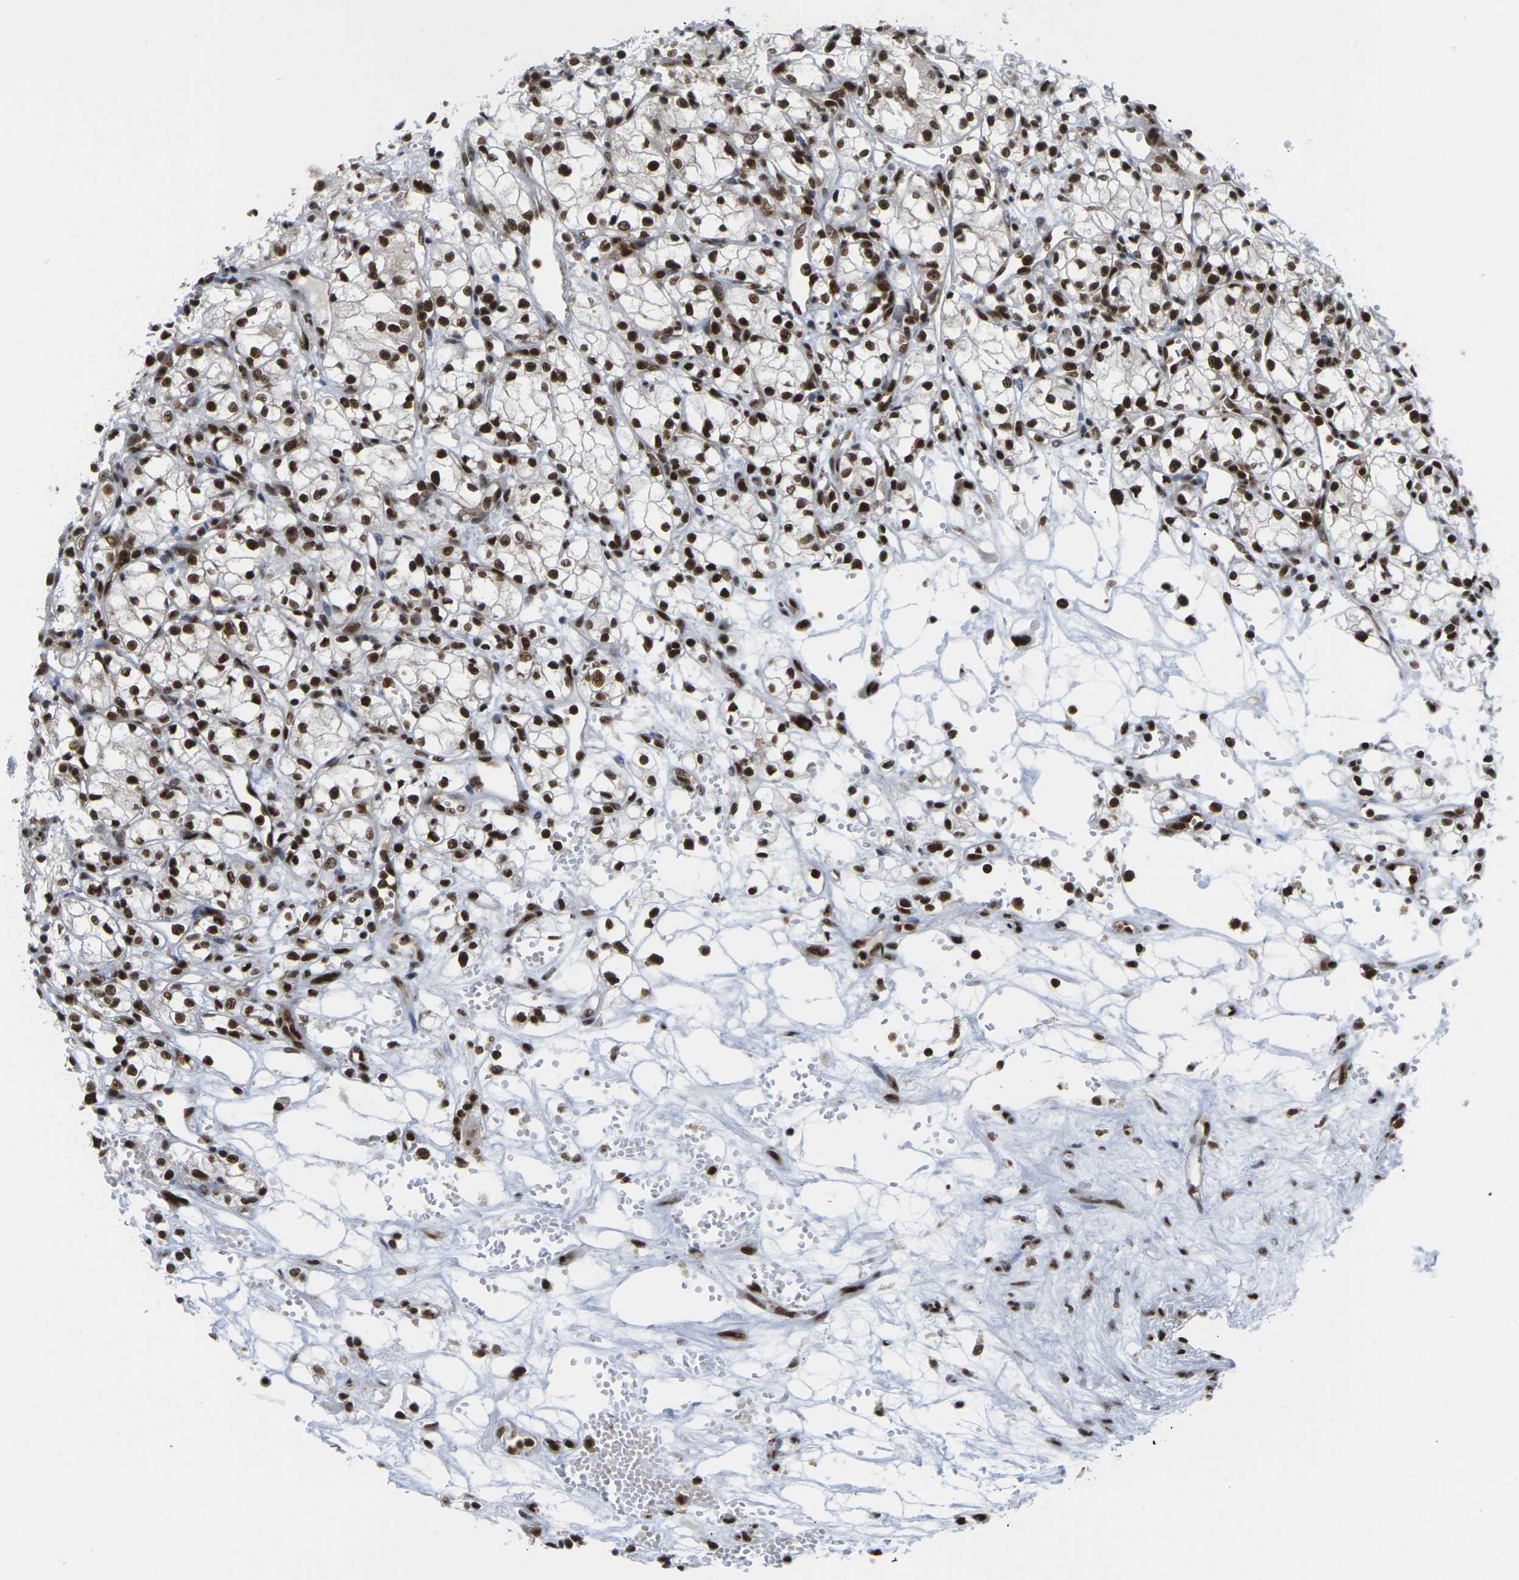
{"staining": {"intensity": "strong", "quantity": ">75%", "location": "nuclear"}, "tissue": "renal cancer", "cell_type": "Tumor cells", "image_type": "cancer", "snomed": [{"axis": "morphology", "description": "Normal tissue, NOS"}, {"axis": "morphology", "description": "Adenocarcinoma, NOS"}, {"axis": "topography", "description": "Kidney"}], "caption": "Immunohistochemistry (DAB (3,3'-diaminobenzidine)) staining of renal adenocarcinoma shows strong nuclear protein staining in about >75% of tumor cells.", "gene": "MAGOH", "patient": {"sex": "male", "age": 59}}